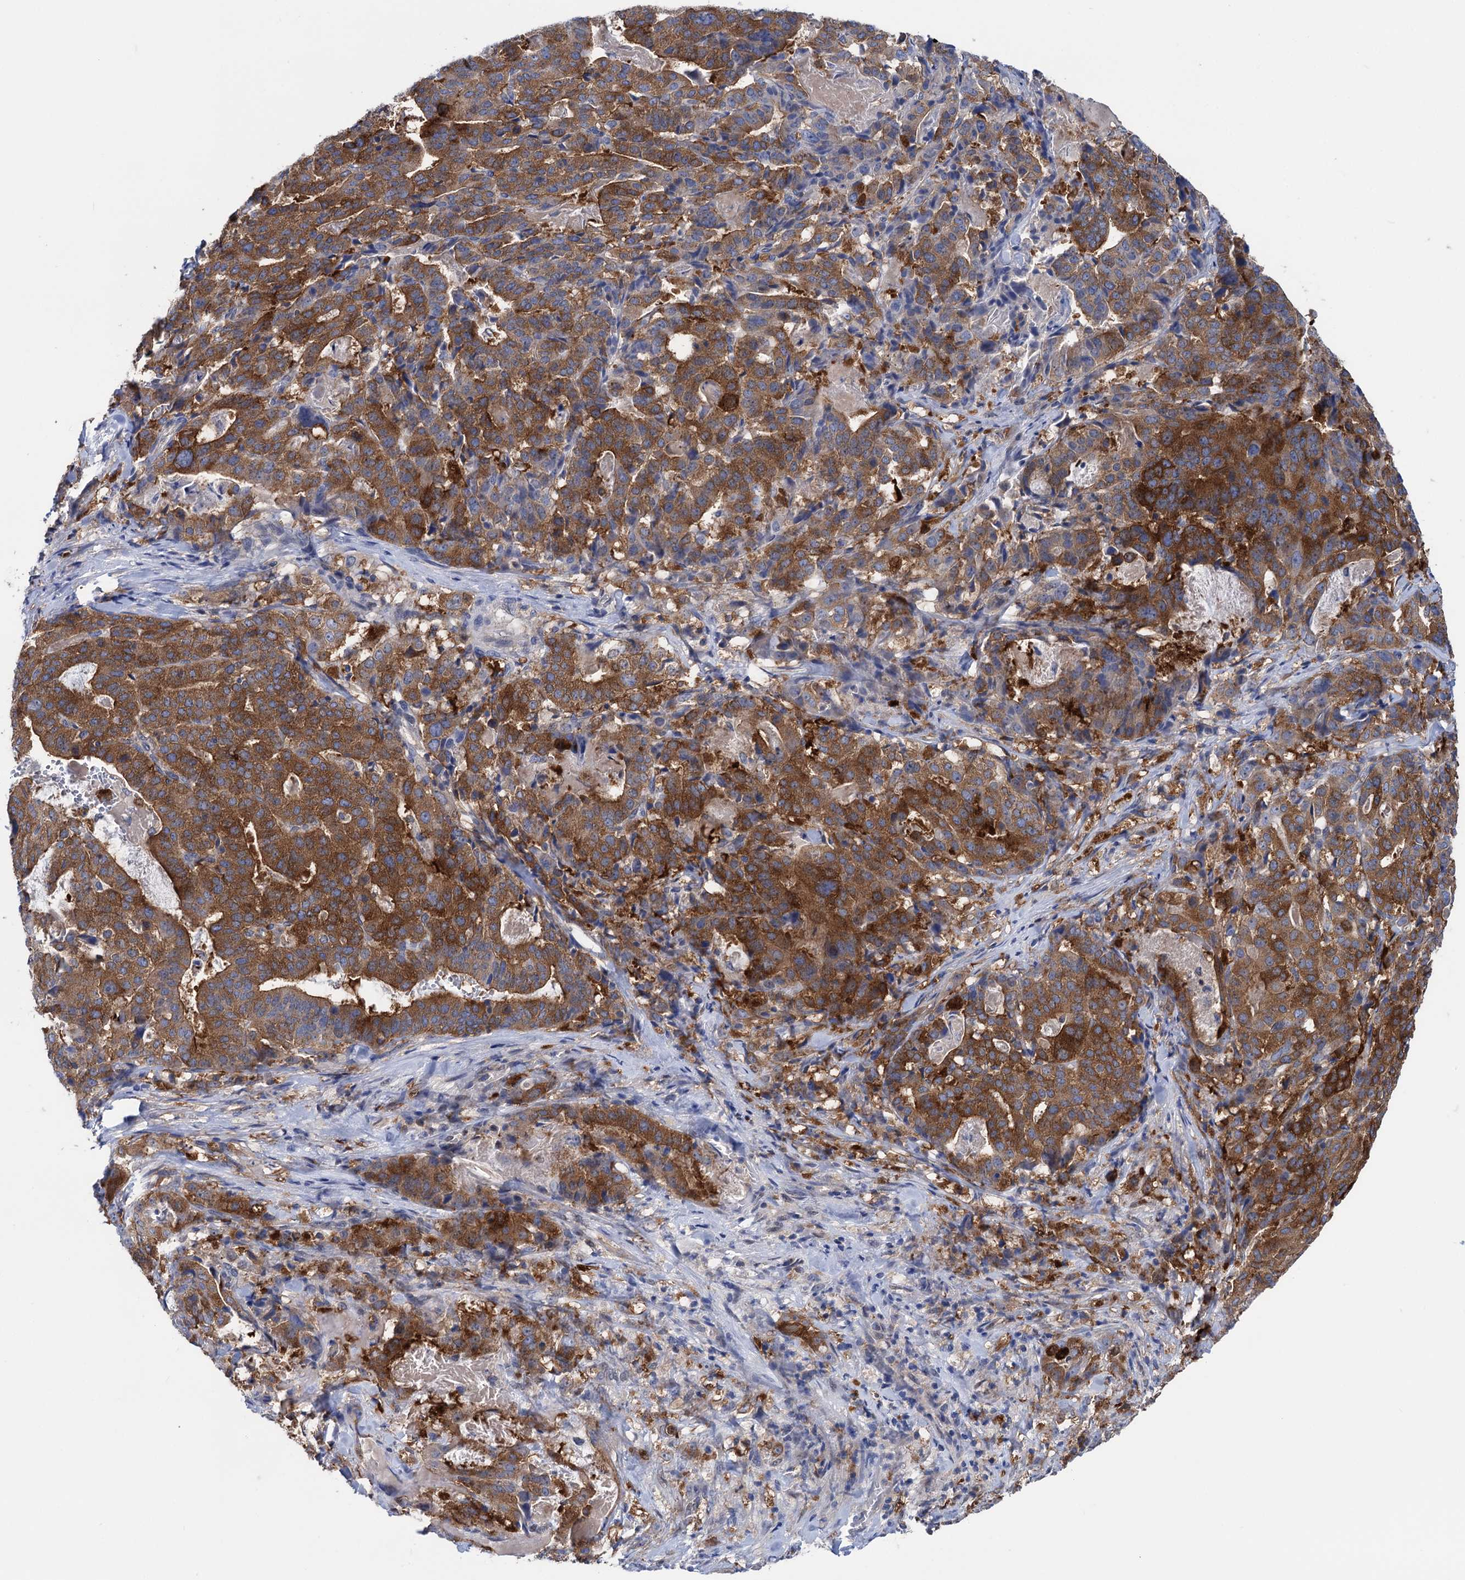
{"staining": {"intensity": "strong", "quantity": ">75%", "location": "cytoplasmic/membranous"}, "tissue": "stomach cancer", "cell_type": "Tumor cells", "image_type": "cancer", "snomed": [{"axis": "morphology", "description": "Adenocarcinoma, NOS"}, {"axis": "topography", "description": "Stomach"}], "caption": "Strong cytoplasmic/membranous positivity is present in approximately >75% of tumor cells in adenocarcinoma (stomach).", "gene": "ZNRD2", "patient": {"sex": "male", "age": 48}}